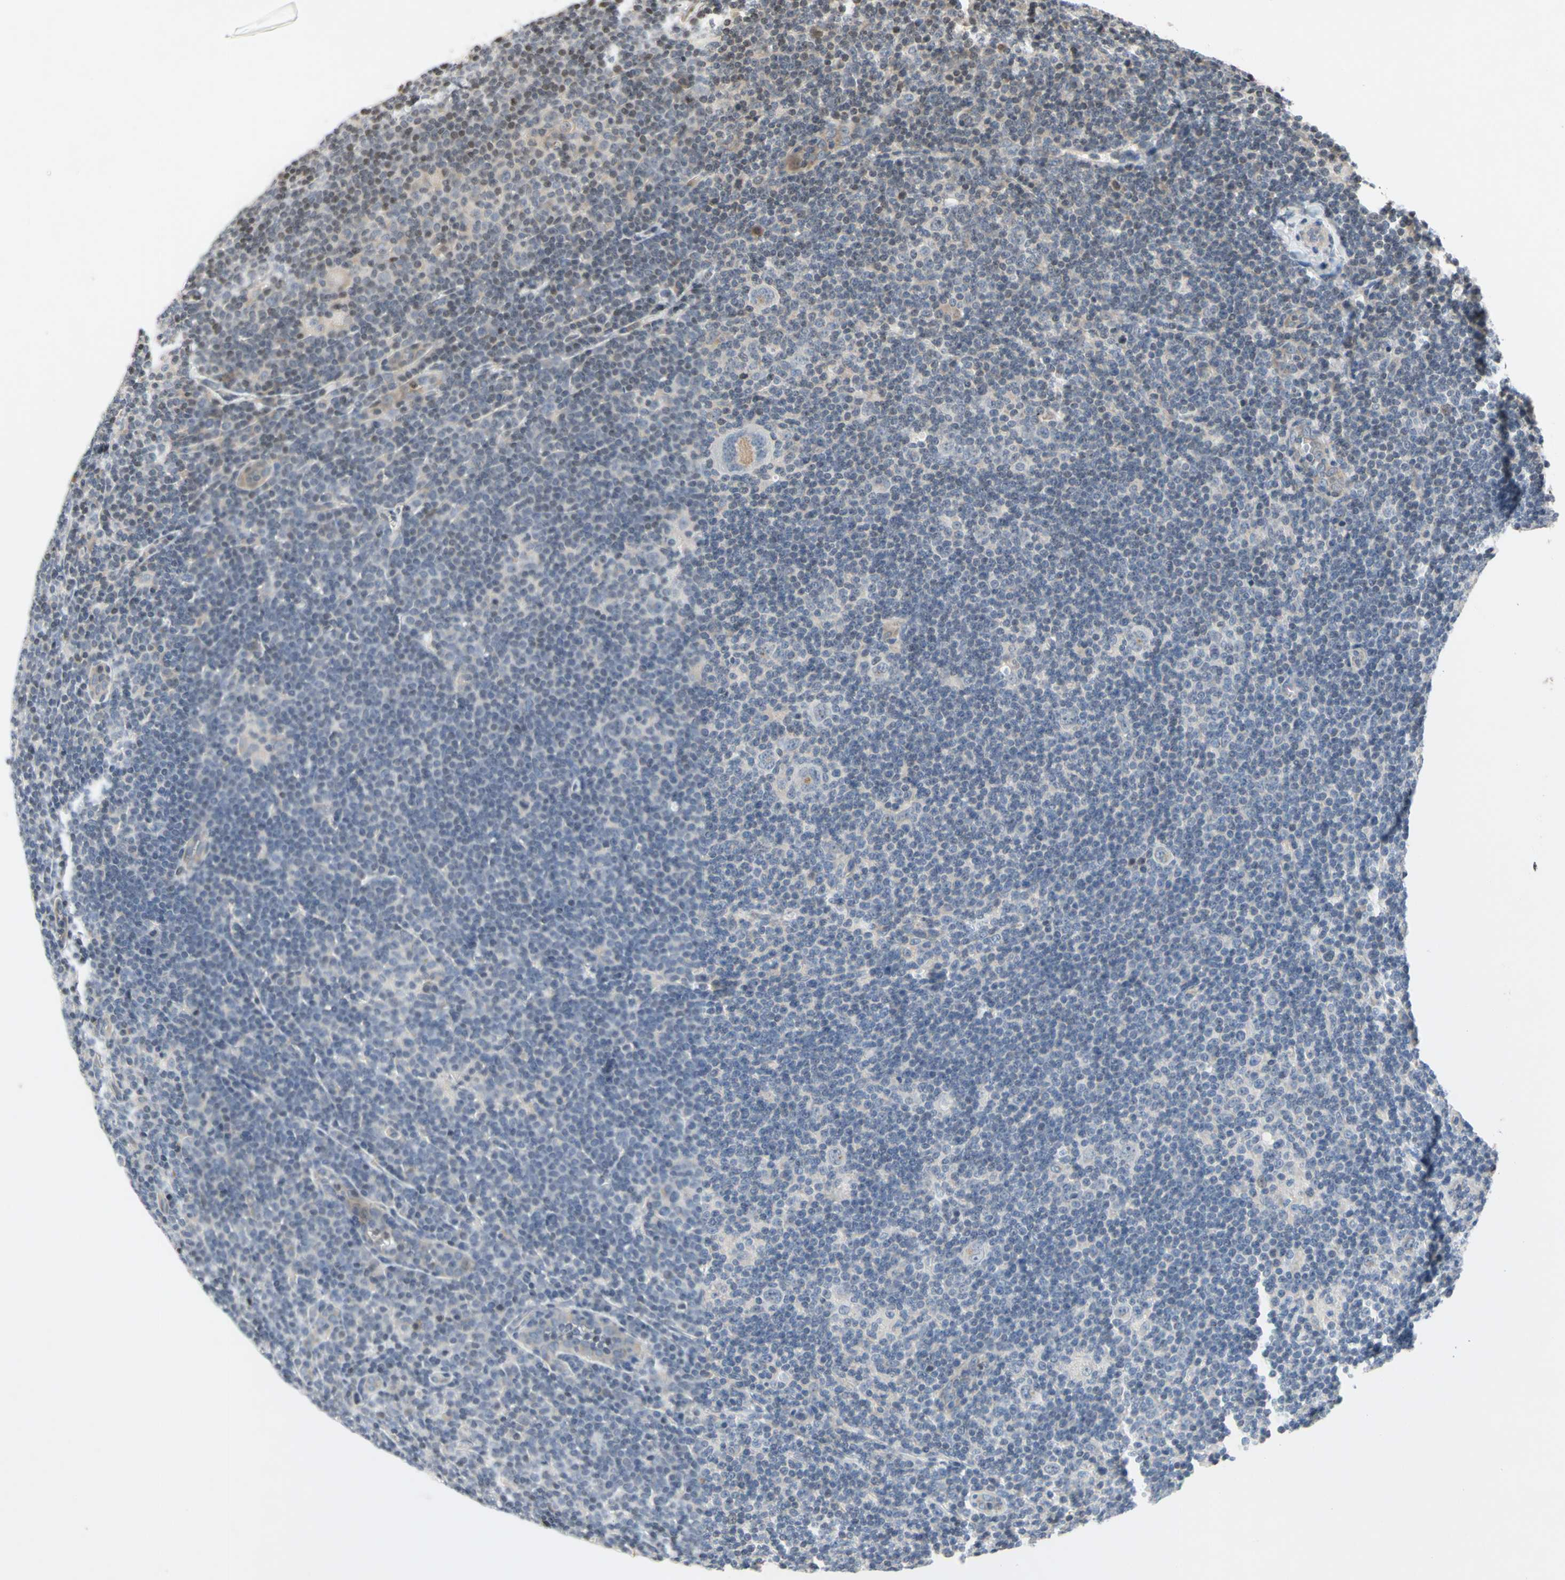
{"staining": {"intensity": "weak", "quantity": "<25%", "location": "cytoplasmic/membranous"}, "tissue": "lymphoma", "cell_type": "Tumor cells", "image_type": "cancer", "snomed": [{"axis": "morphology", "description": "Hodgkin's disease, NOS"}, {"axis": "topography", "description": "Lymph node"}], "caption": "Photomicrograph shows no protein staining in tumor cells of lymphoma tissue. (Brightfield microscopy of DAB (3,3'-diaminobenzidine) immunohistochemistry at high magnification).", "gene": "ARG1", "patient": {"sex": "female", "age": 57}}